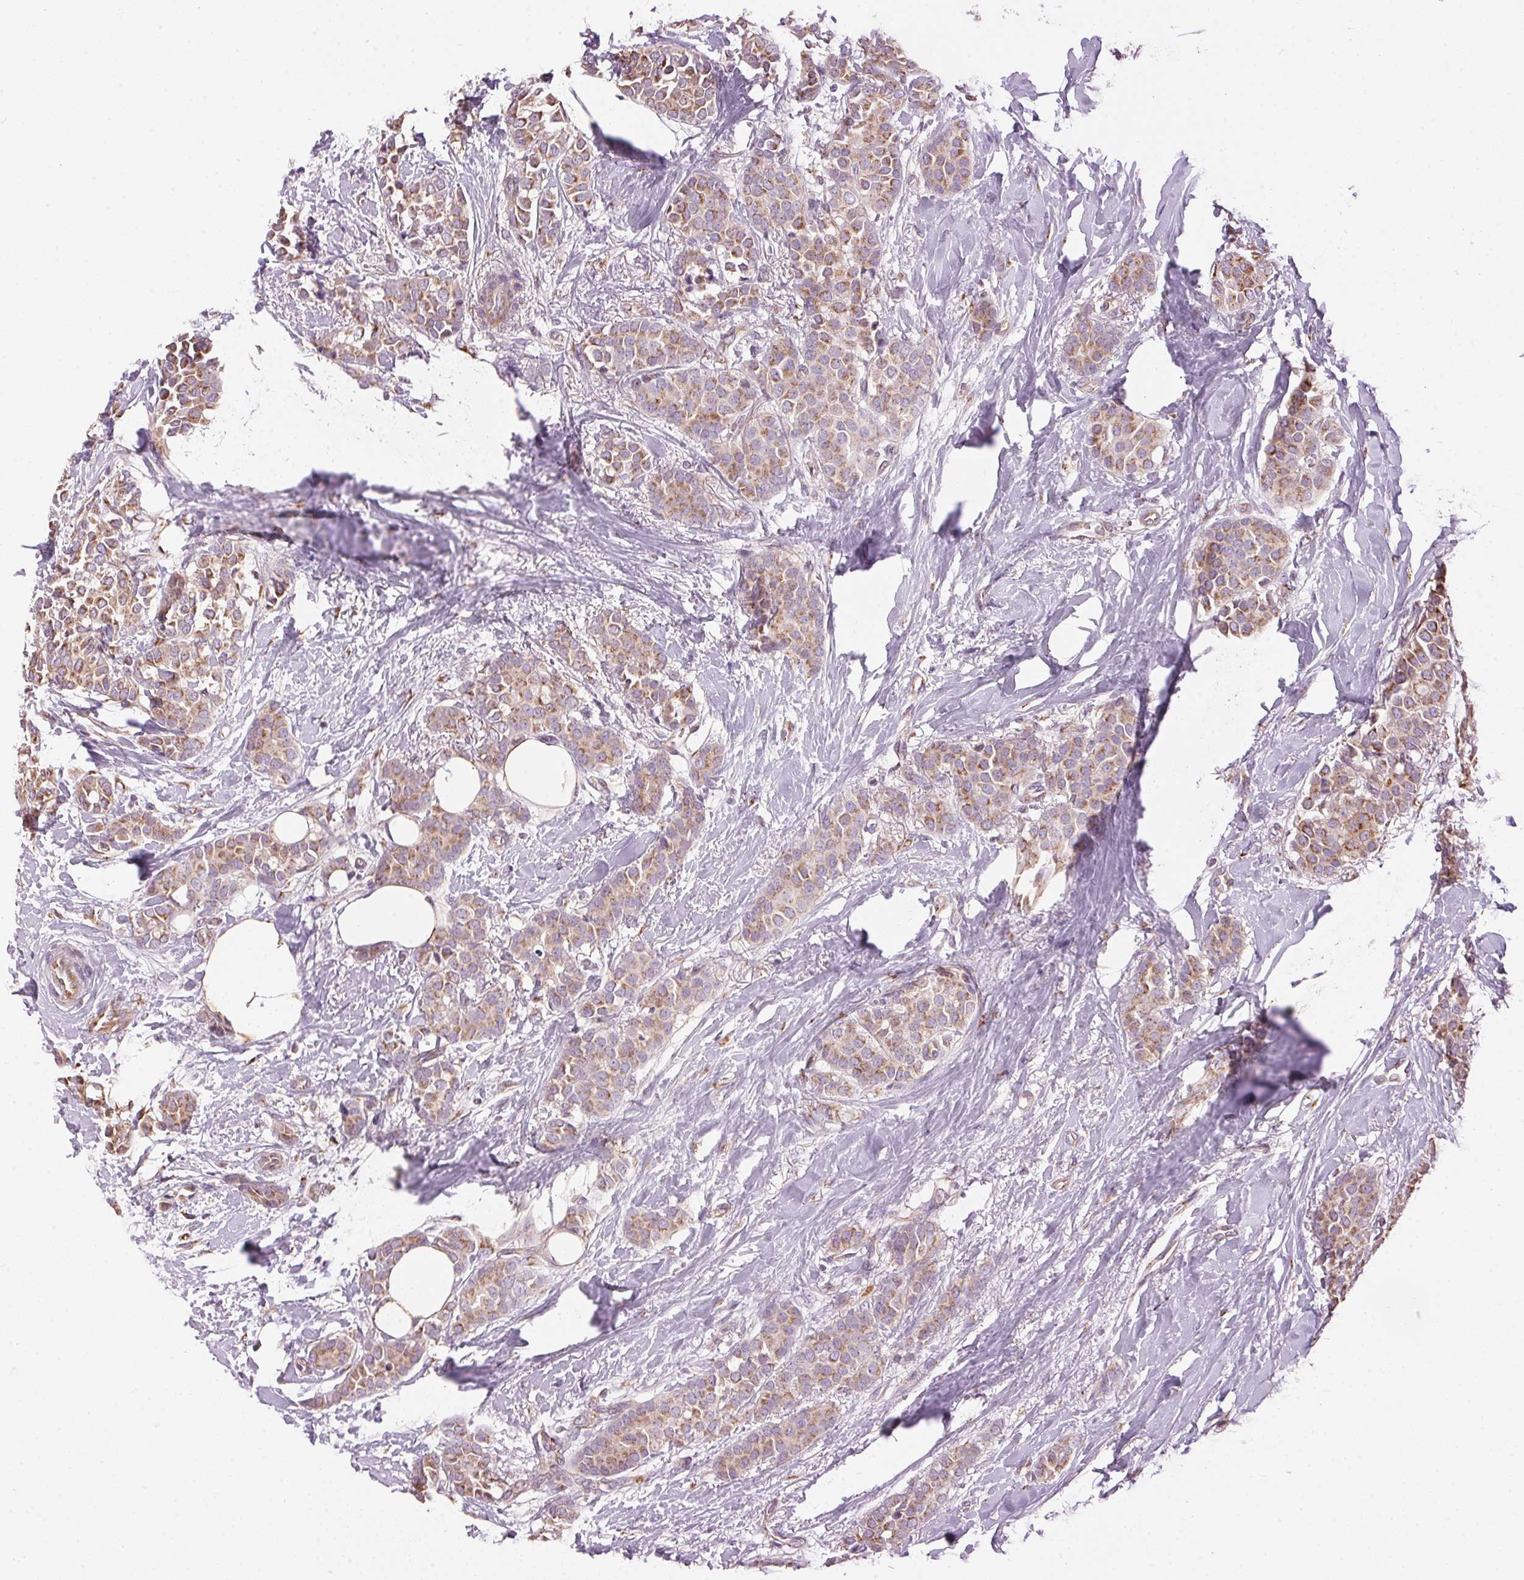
{"staining": {"intensity": "moderate", "quantity": ">75%", "location": "cytoplasmic/membranous"}, "tissue": "breast cancer", "cell_type": "Tumor cells", "image_type": "cancer", "snomed": [{"axis": "morphology", "description": "Duct carcinoma"}, {"axis": "topography", "description": "Breast"}], "caption": "The micrograph demonstrates a brown stain indicating the presence of a protein in the cytoplasmic/membranous of tumor cells in infiltrating ductal carcinoma (breast).", "gene": "GOLPH3", "patient": {"sex": "female", "age": 79}}